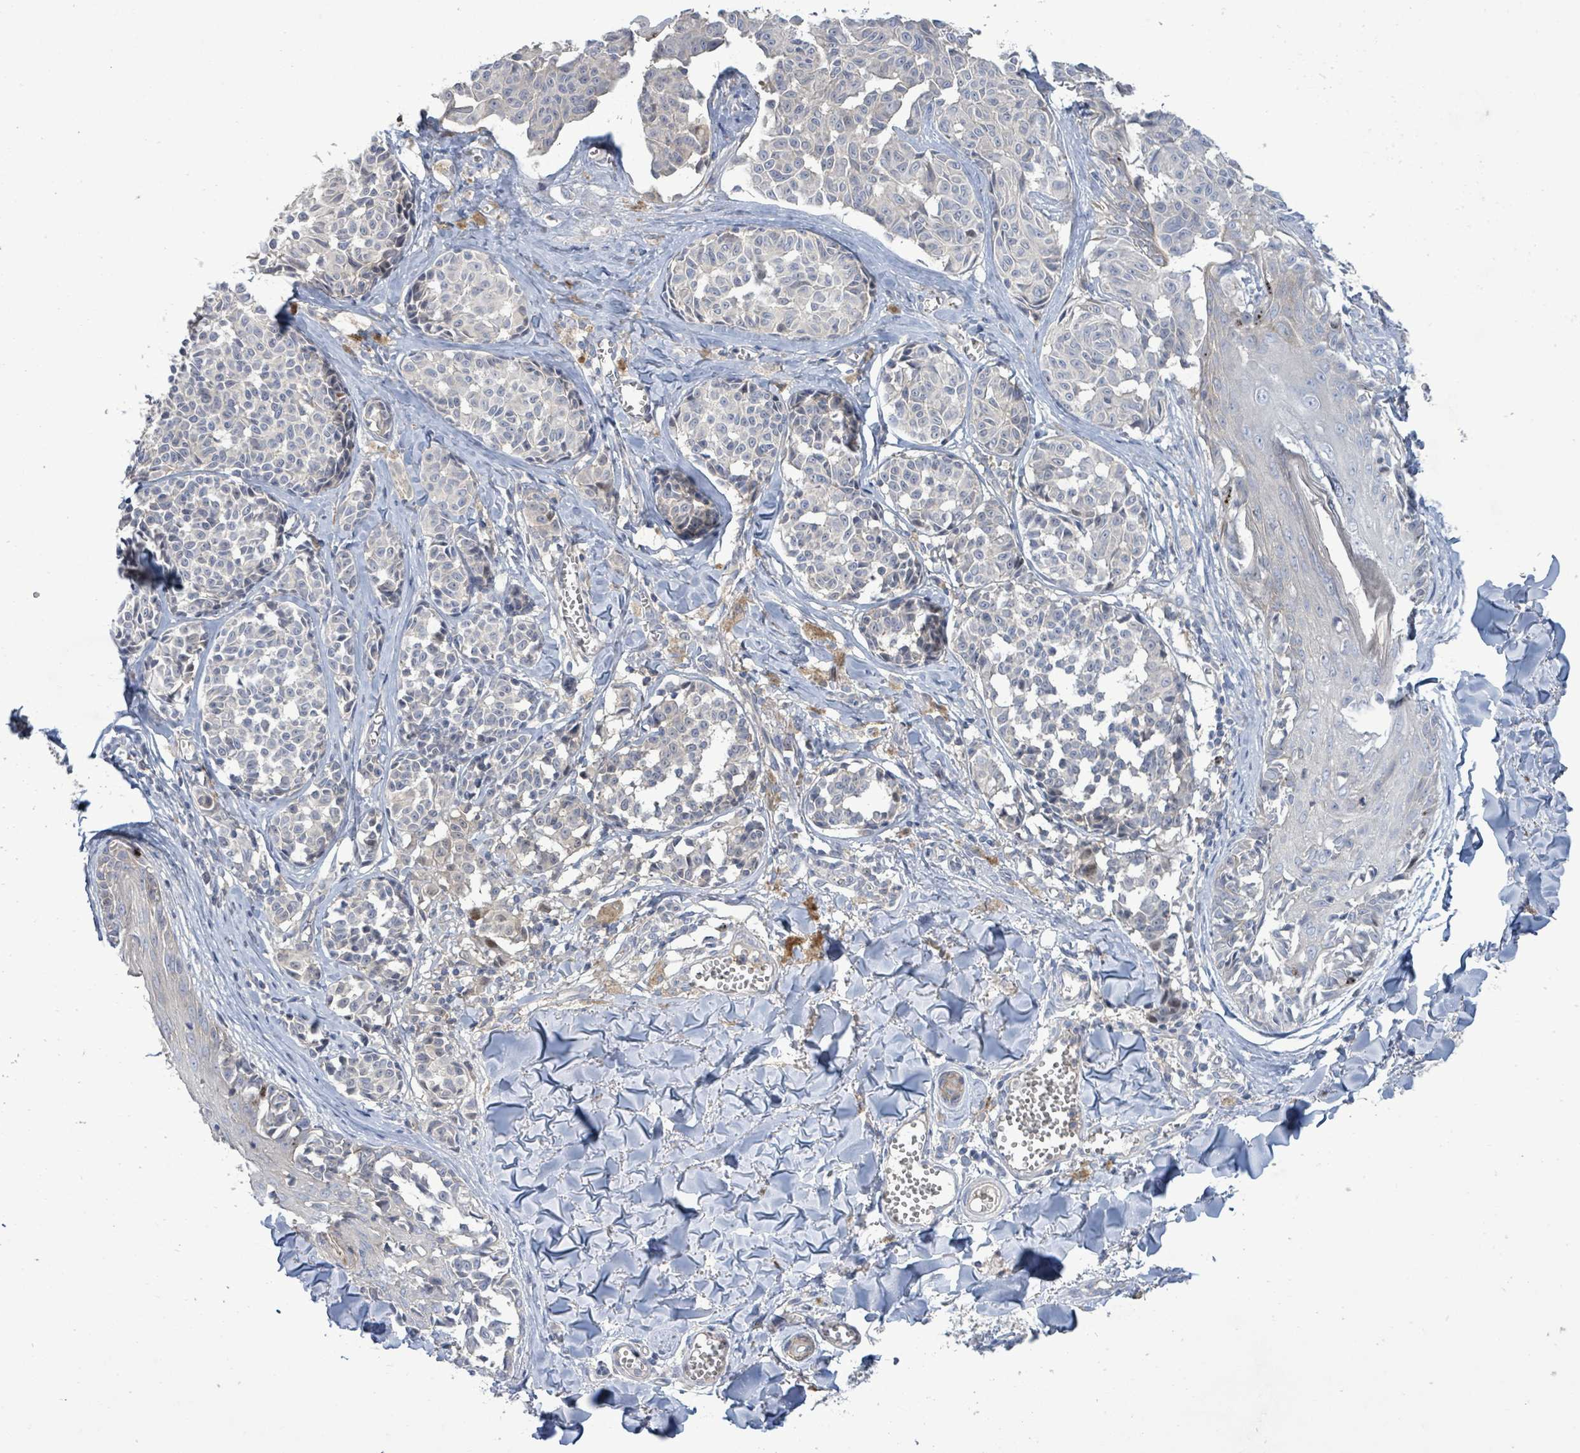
{"staining": {"intensity": "negative", "quantity": "none", "location": "none"}, "tissue": "melanoma", "cell_type": "Tumor cells", "image_type": "cancer", "snomed": [{"axis": "morphology", "description": "Malignant melanoma, NOS"}, {"axis": "topography", "description": "Skin"}], "caption": "An immunohistochemistry photomicrograph of melanoma is shown. There is no staining in tumor cells of melanoma.", "gene": "KRAS", "patient": {"sex": "female", "age": 43}}